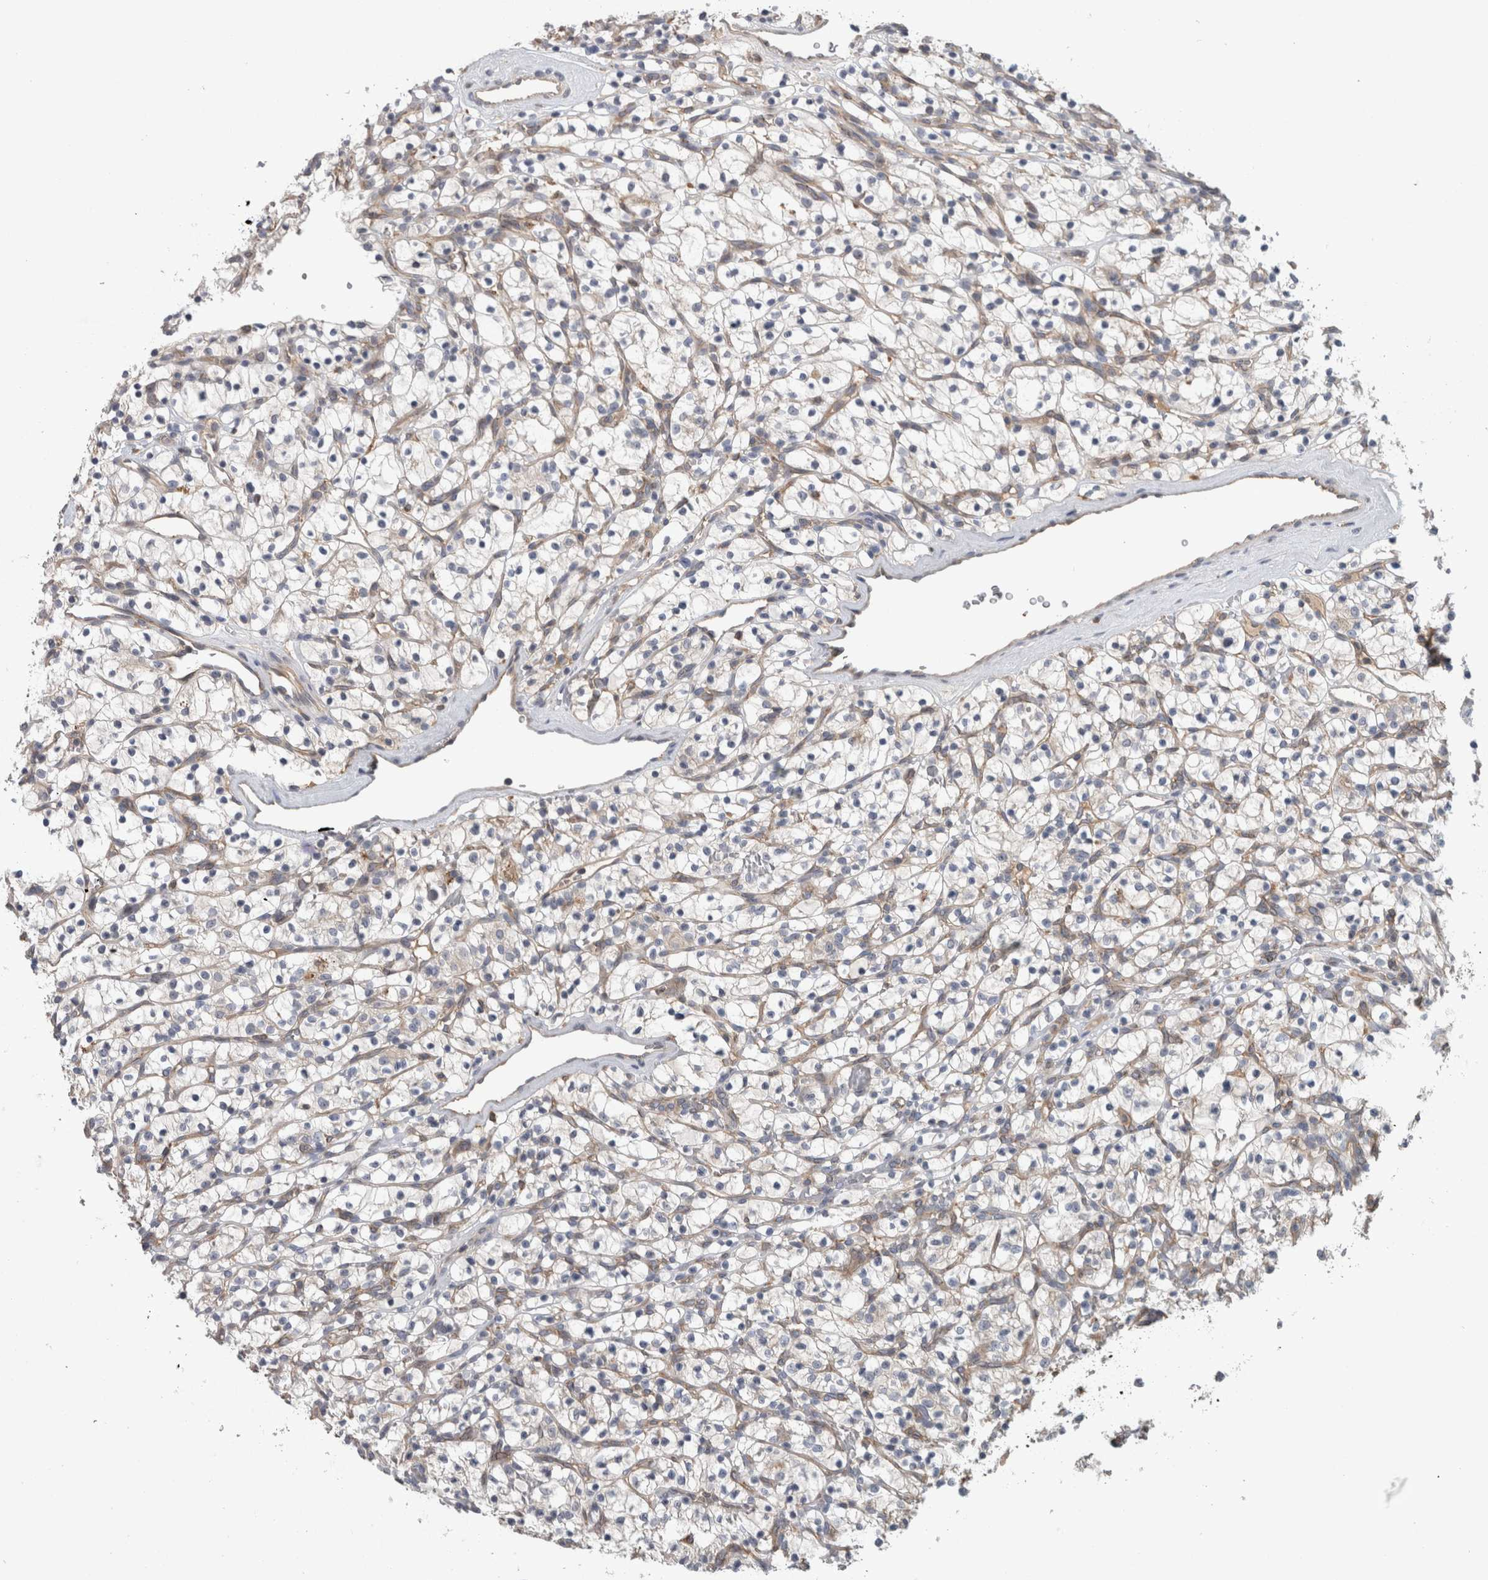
{"staining": {"intensity": "negative", "quantity": "none", "location": "none"}, "tissue": "renal cancer", "cell_type": "Tumor cells", "image_type": "cancer", "snomed": [{"axis": "morphology", "description": "Adenocarcinoma, NOS"}, {"axis": "topography", "description": "Kidney"}], "caption": "Tumor cells are negative for brown protein staining in renal cancer.", "gene": "TARBP1", "patient": {"sex": "female", "age": 57}}